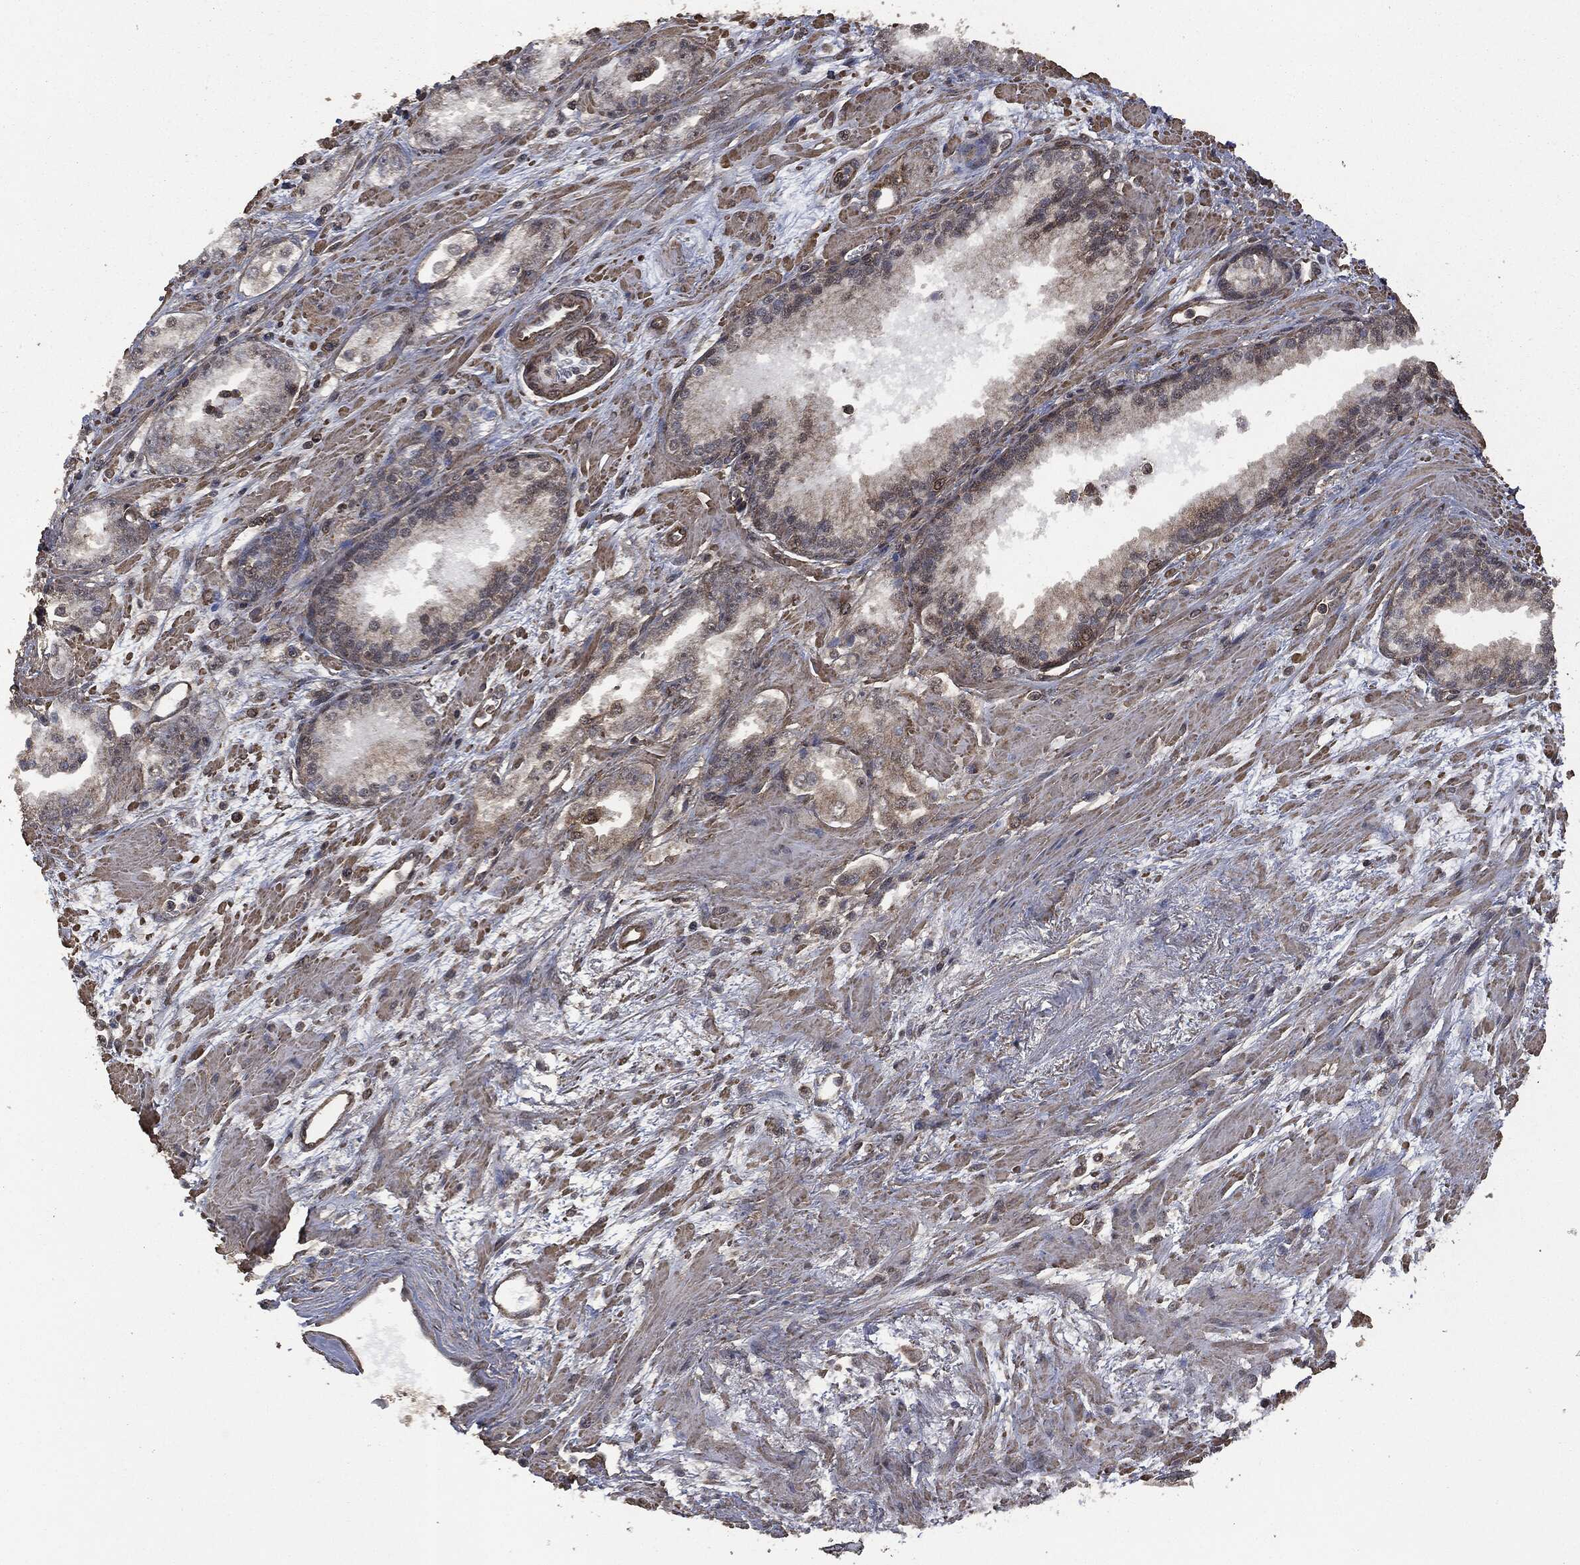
{"staining": {"intensity": "weak", "quantity": "<25%", "location": "cytoplasmic/membranous"}, "tissue": "prostate cancer", "cell_type": "Tumor cells", "image_type": "cancer", "snomed": [{"axis": "morphology", "description": "Adenocarcinoma, Medium grade"}, {"axis": "topography", "description": "Prostate"}], "caption": "Human prostate cancer (adenocarcinoma (medium-grade)) stained for a protein using IHC demonstrates no staining in tumor cells.", "gene": "HRAS", "patient": {"sex": "male", "age": 71}}